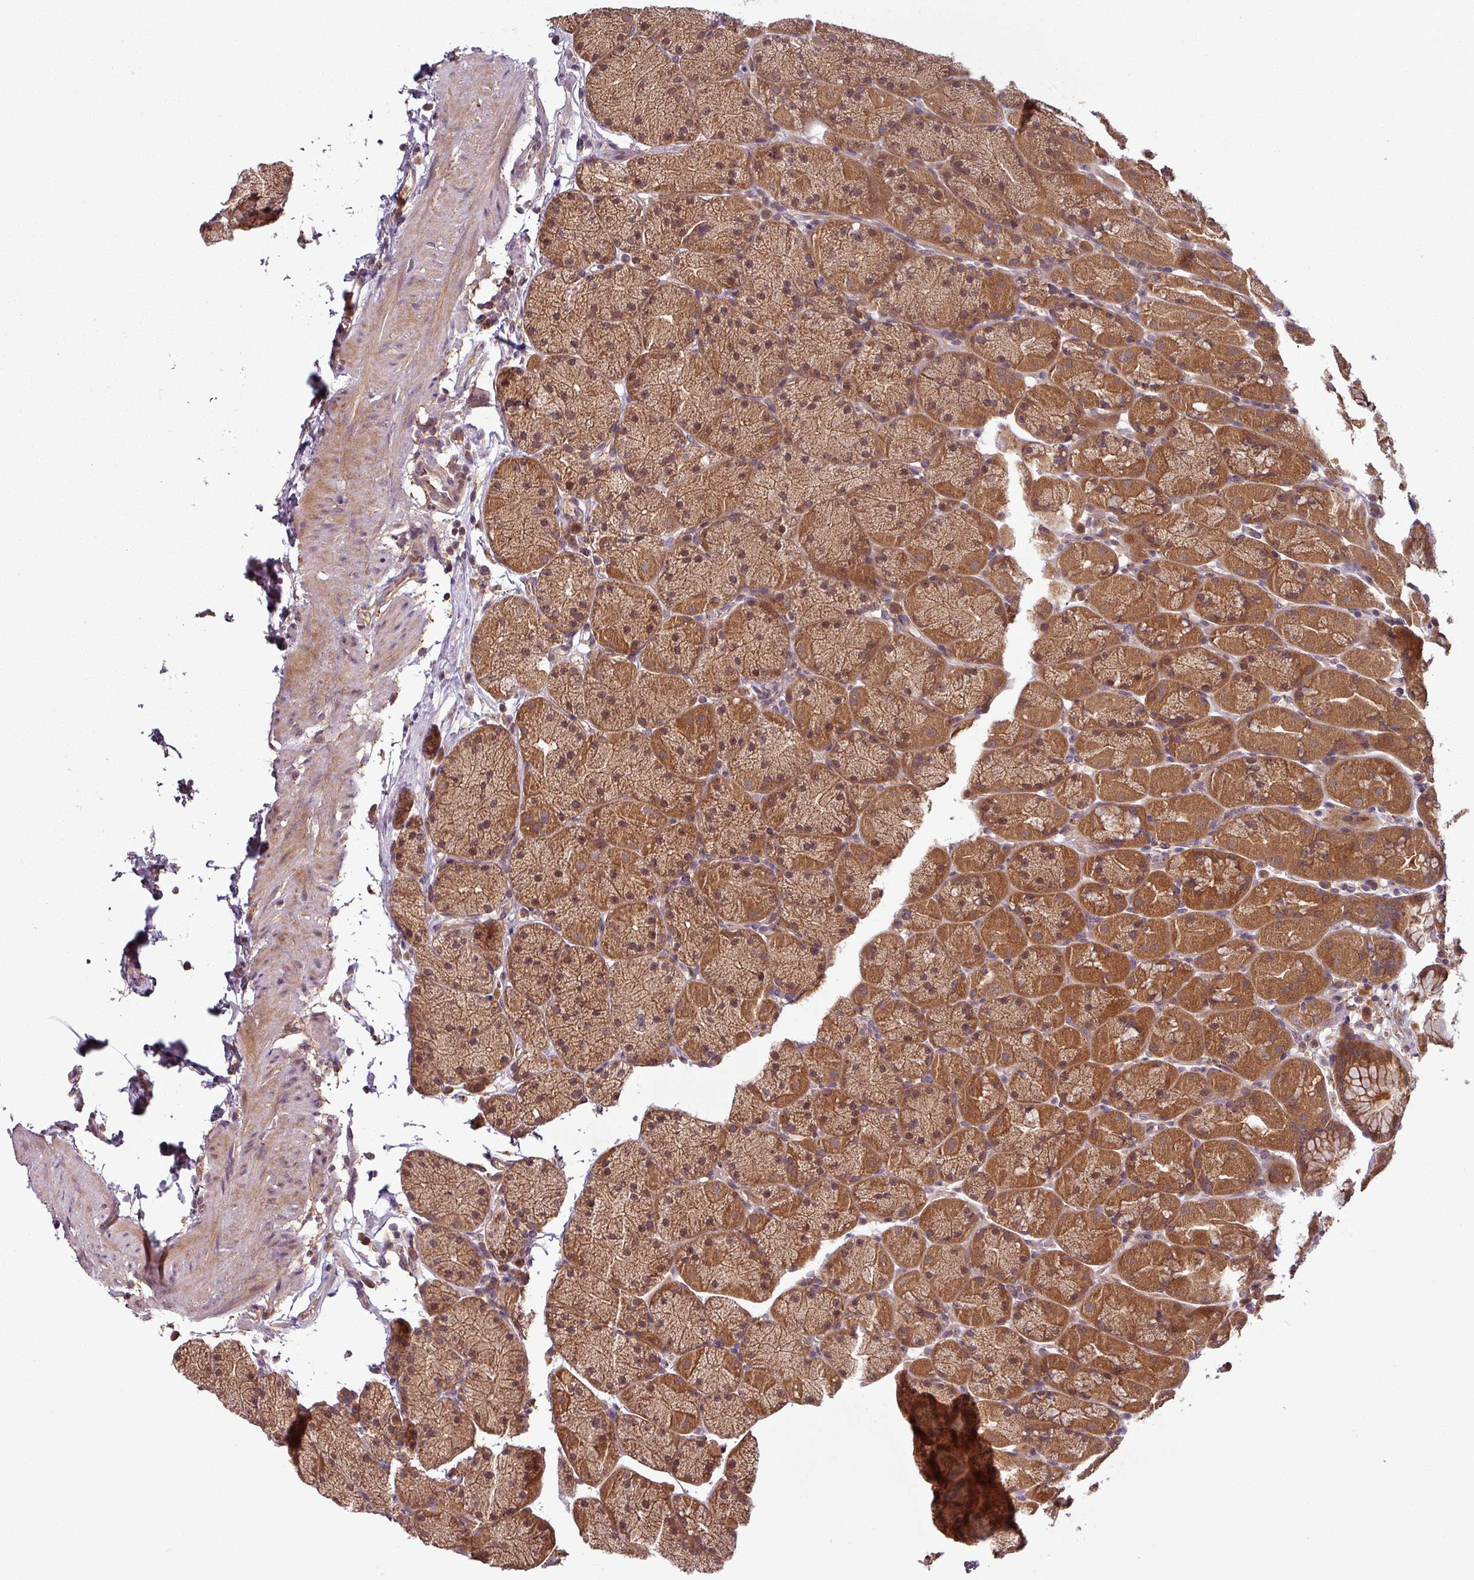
{"staining": {"intensity": "strong", "quantity": ">75%", "location": "cytoplasmic/membranous,nuclear"}, "tissue": "stomach", "cell_type": "Glandular cells", "image_type": "normal", "snomed": [{"axis": "morphology", "description": "Normal tissue, NOS"}, {"axis": "topography", "description": "Stomach, upper"}, {"axis": "topography", "description": "Stomach, lower"}], "caption": "Protein staining by immunohistochemistry displays strong cytoplasmic/membranous,nuclear expression in about >75% of glandular cells in normal stomach.", "gene": "GSKIP", "patient": {"sex": "male", "age": 67}}